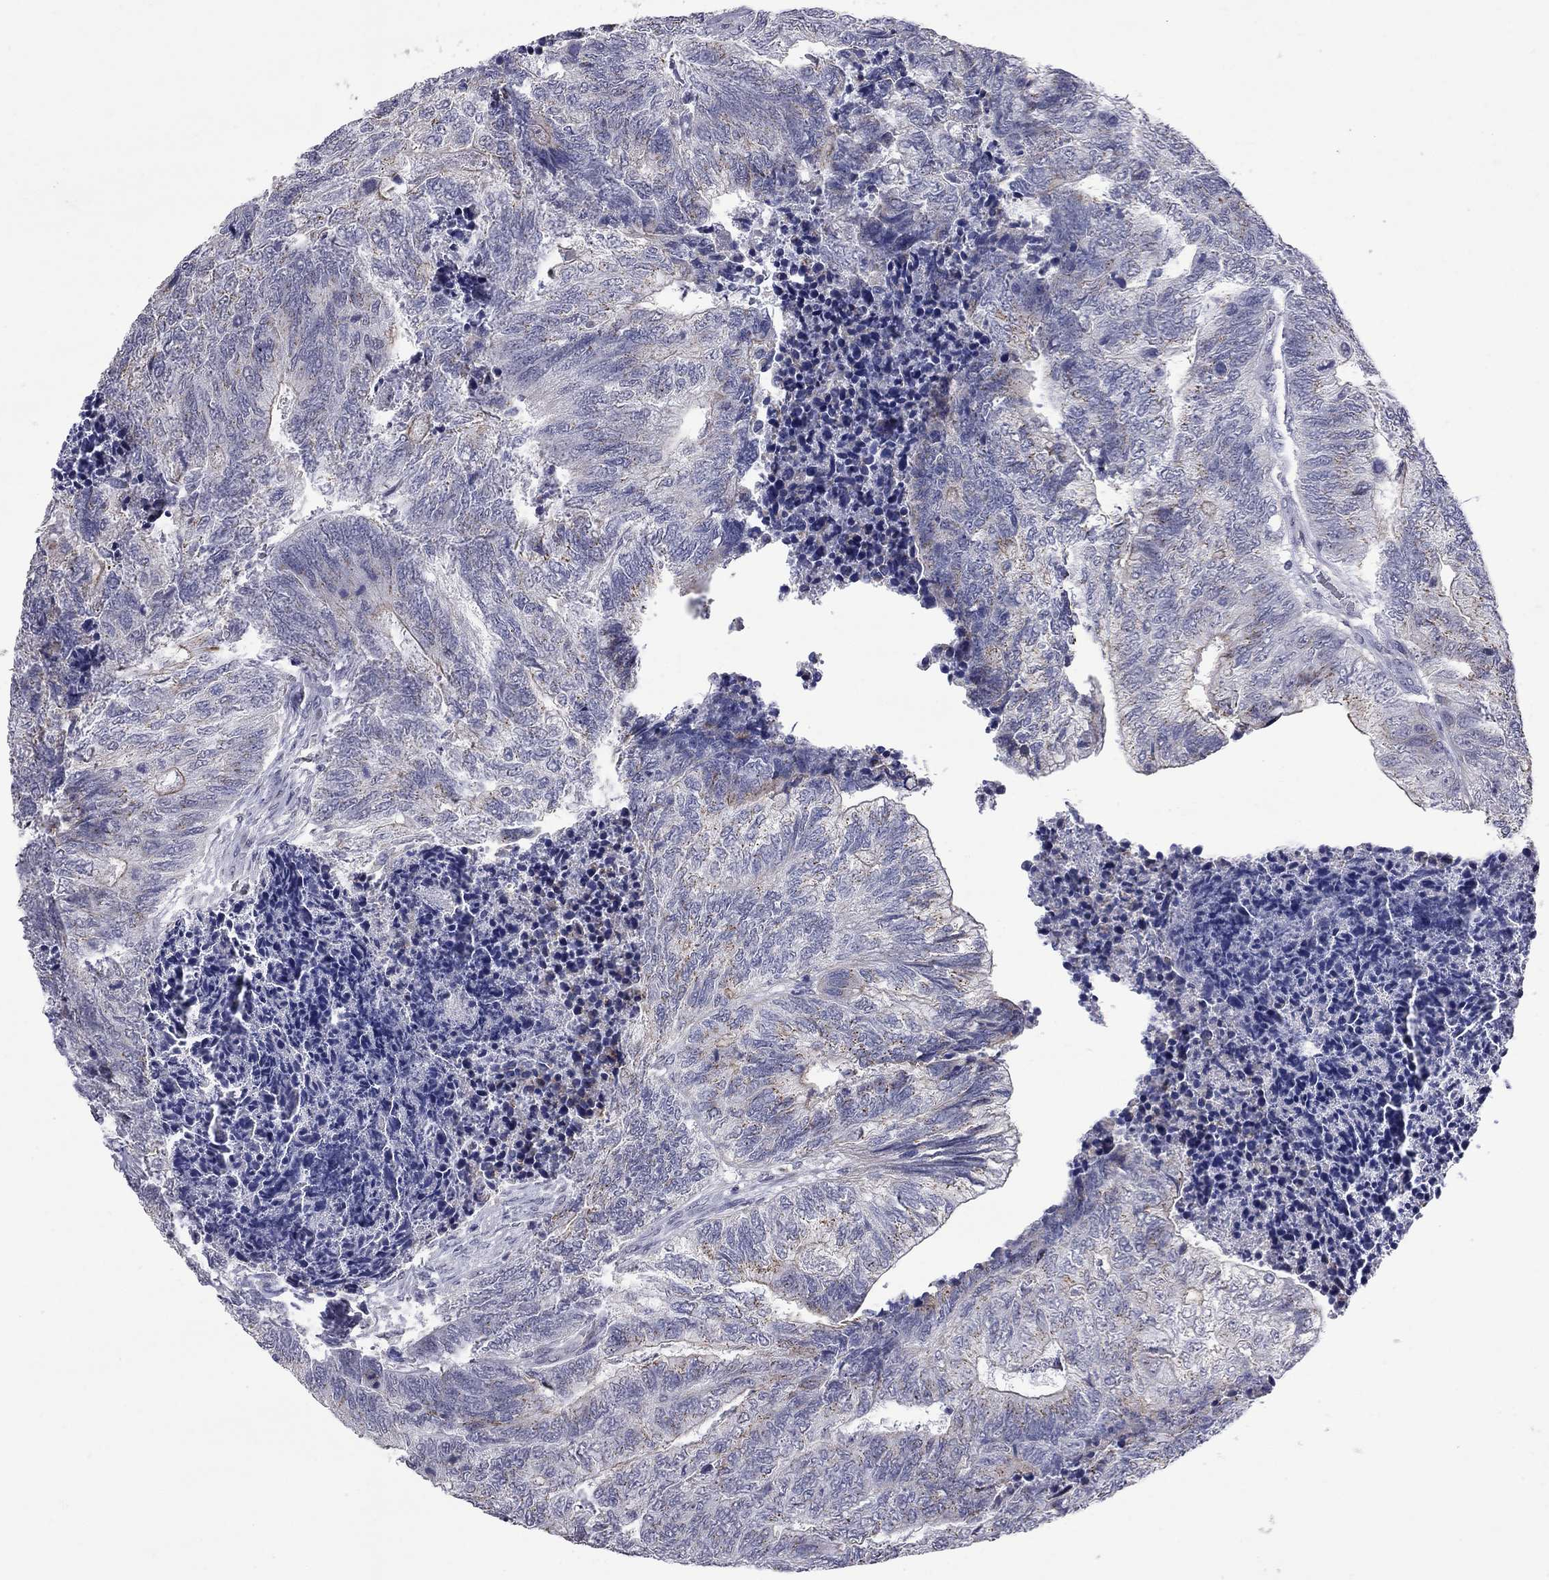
{"staining": {"intensity": "weak", "quantity": "<25%", "location": "cytoplasmic/membranous"}, "tissue": "colorectal cancer", "cell_type": "Tumor cells", "image_type": "cancer", "snomed": [{"axis": "morphology", "description": "Adenocarcinoma, NOS"}, {"axis": "topography", "description": "Colon"}], "caption": "DAB (3,3'-diaminobenzidine) immunohistochemical staining of colorectal cancer (adenocarcinoma) demonstrates no significant staining in tumor cells.", "gene": "HTR4", "patient": {"sex": "female", "age": 67}}